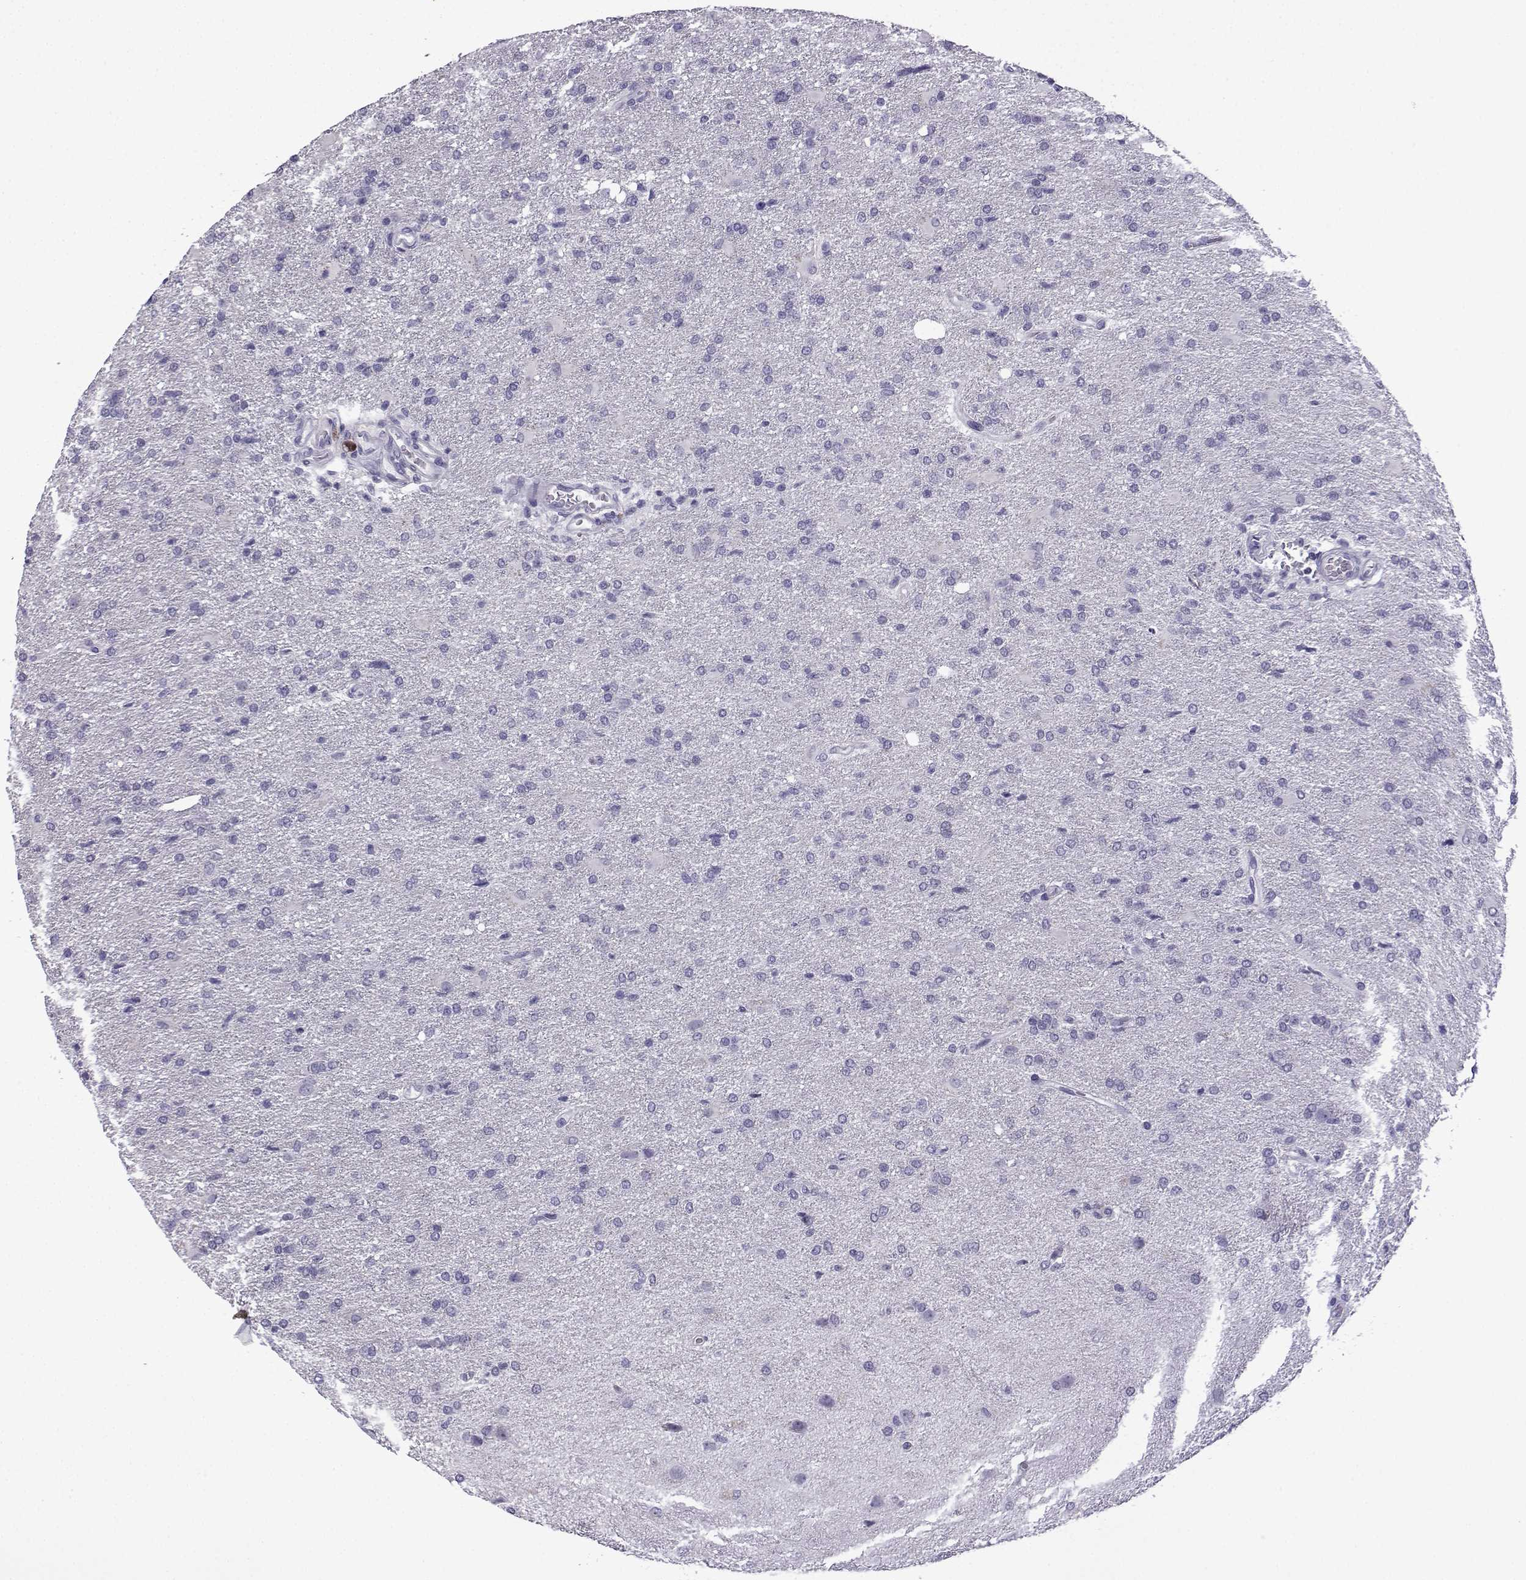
{"staining": {"intensity": "negative", "quantity": "none", "location": "none"}, "tissue": "glioma", "cell_type": "Tumor cells", "image_type": "cancer", "snomed": [{"axis": "morphology", "description": "Glioma, malignant, High grade"}, {"axis": "topography", "description": "Brain"}], "caption": "This is an immunohistochemistry photomicrograph of high-grade glioma (malignant). There is no positivity in tumor cells.", "gene": "MRGBP", "patient": {"sex": "male", "age": 68}}